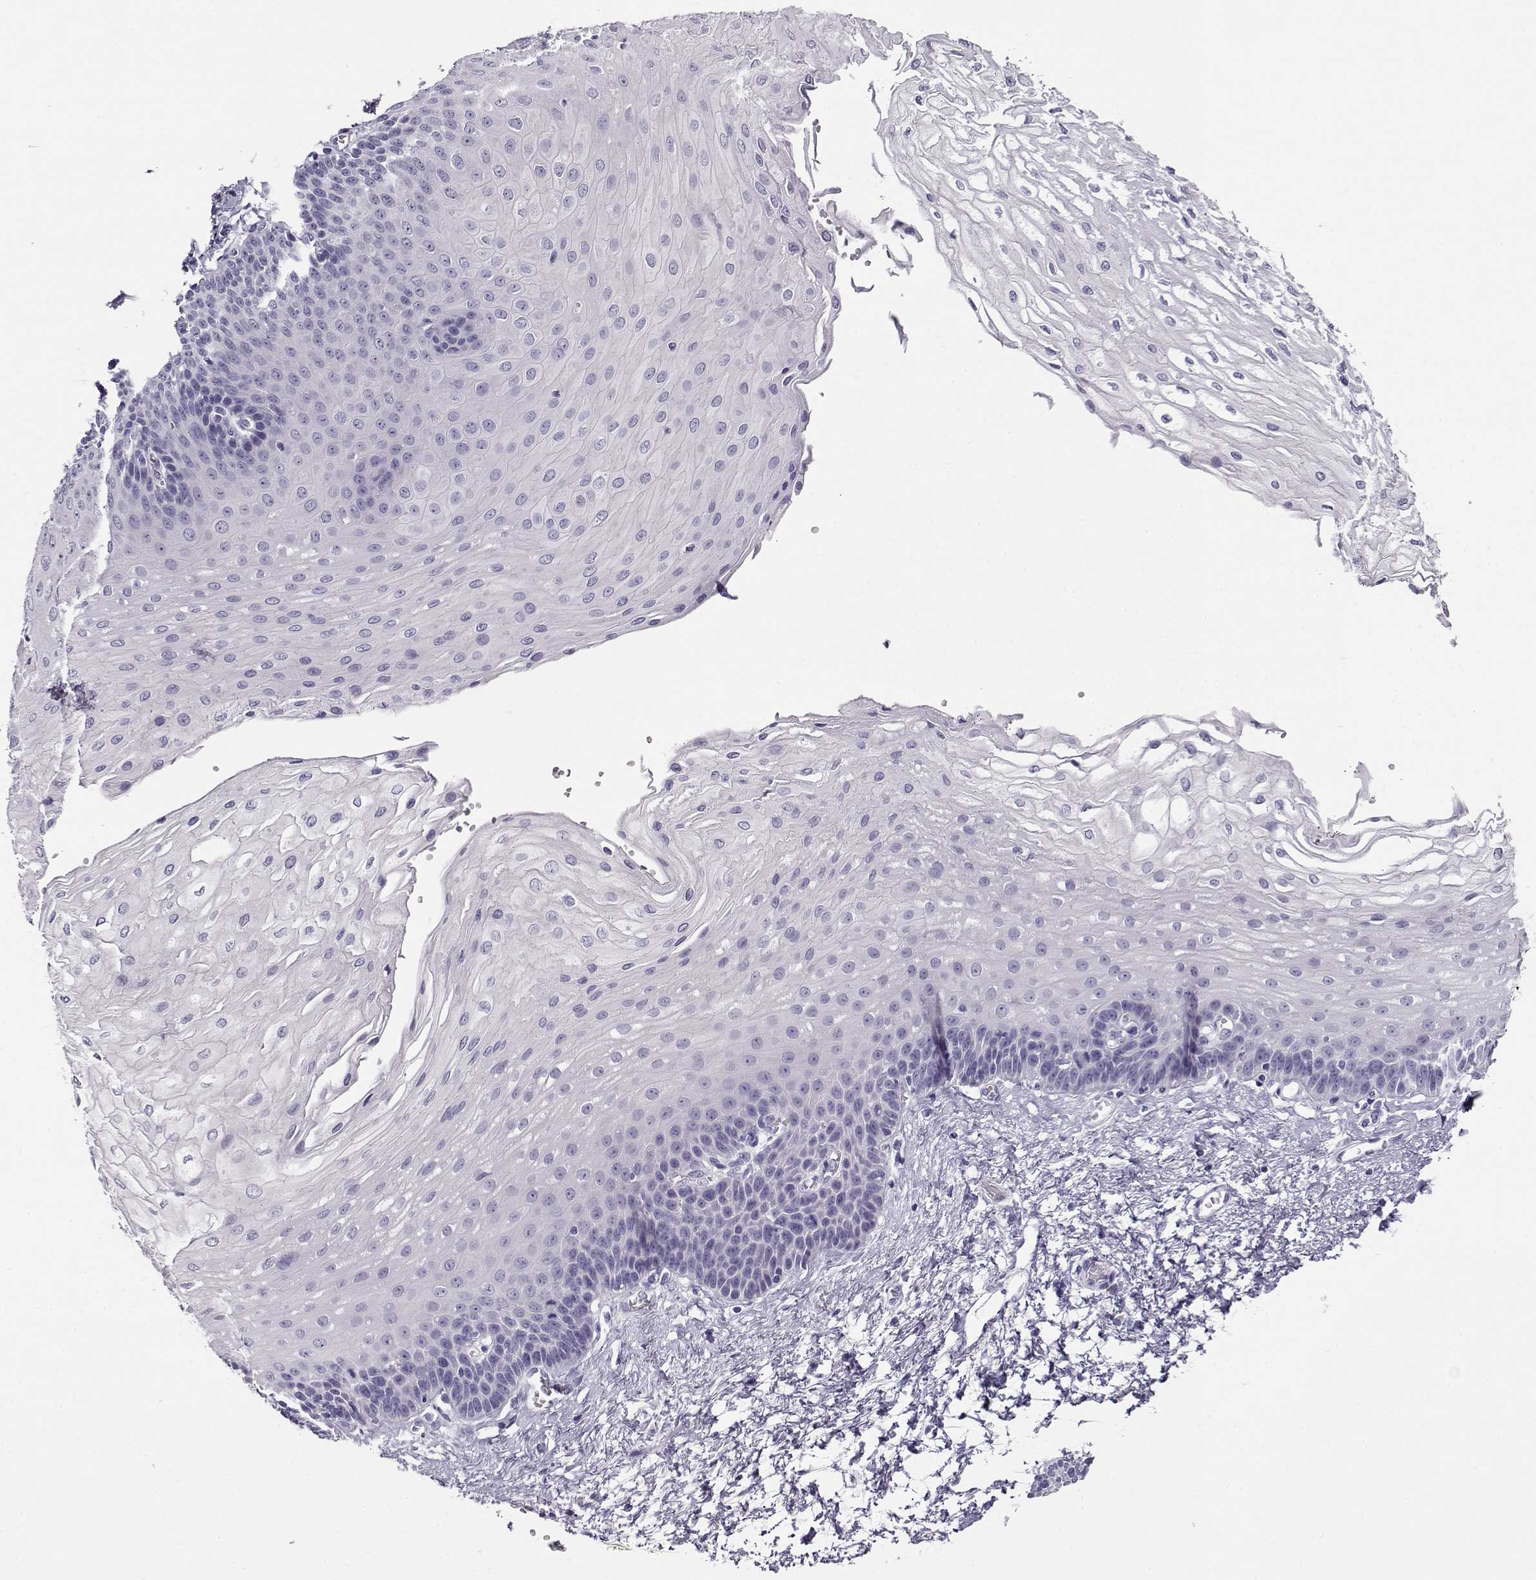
{"staining": {"intensity": "negative", "quantity": "none", "location": "none"}, "tissue": "esophagus", "cell_type": "Squamous epithelial cells", "image_type": "normal", "snomed": [{"axis": "morphology", "description": "Normal tissue, NOS"}, {"axis": "topography", "description": "Esophagus"}], "caption": "High magnification brightfield microscopy of benign esophagus stained with DAB (3,3'-diaminobenzidine) (brown) and counterstained with hematoxylin (blue): squamous epithelial cells show no significant expression. The staining was performed using DAB to visualize the protein expression in brown, while the nuclei were stained in blue with hematoxylin (Magnification: 20x).", "gene": "RHOXF2B", "patient": {"sex": "female", "age": 62}}